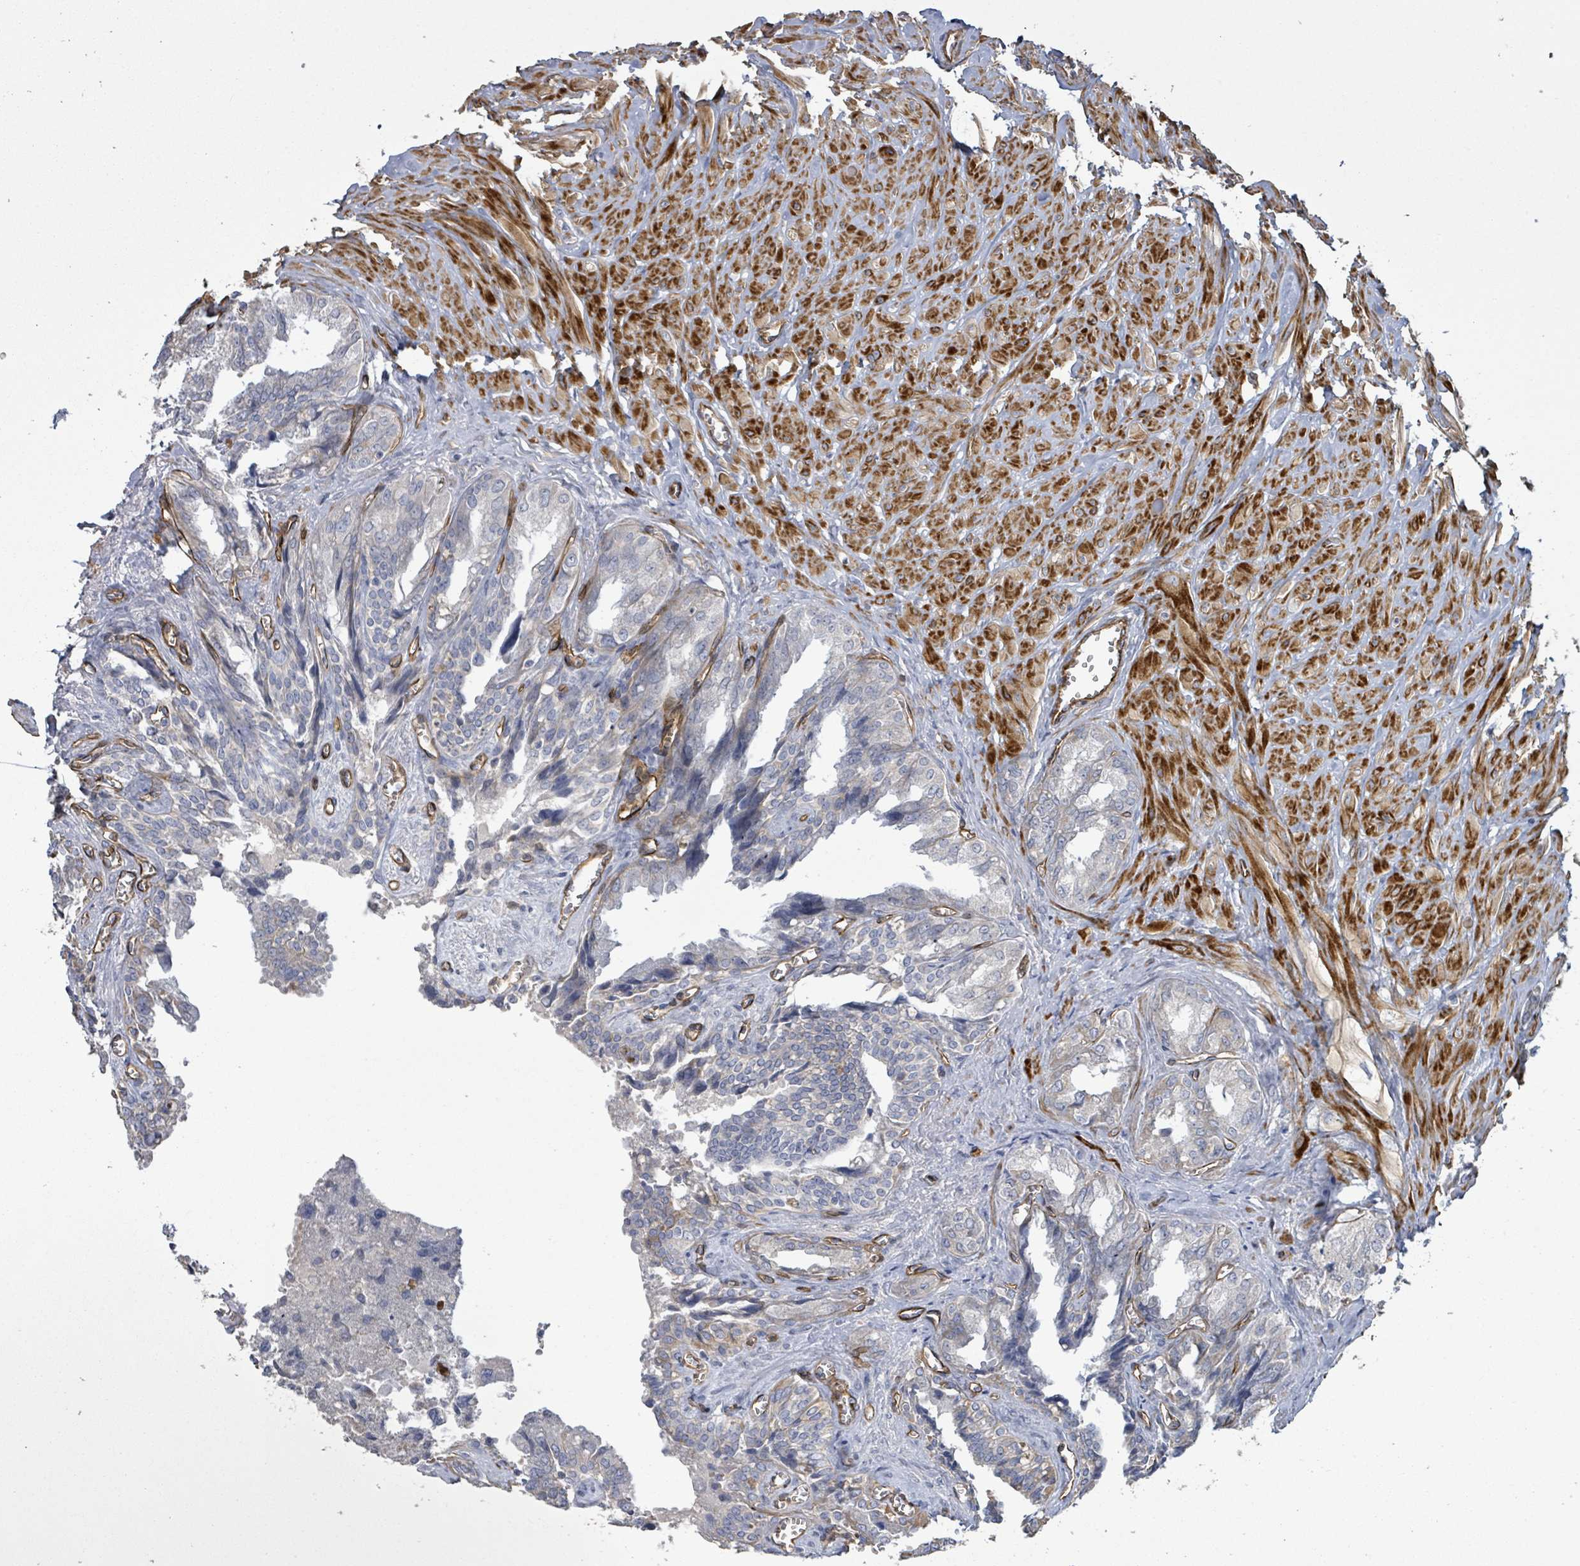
{"staining": {"intensity": "moderate", "quantity": "<25%", "location": "cytoplasmic/membranous"}, "tissue": "seminal vesicle", "cell_type": "Glandular cells", "image_type": "normal", "snomed": [{"axis": "morphology", "description": "Normal tissue, NOS"}, {"axis": "topography", "description": "Seminal veicle"}], "caption": "Protein expression by IHC exhibits moderate cytoplasmic/membranous staining in about <25% of glandular cells in benign seminal vesicle.", "gene": "KANK3", "patient": {"sex": "male", "age": 67}}